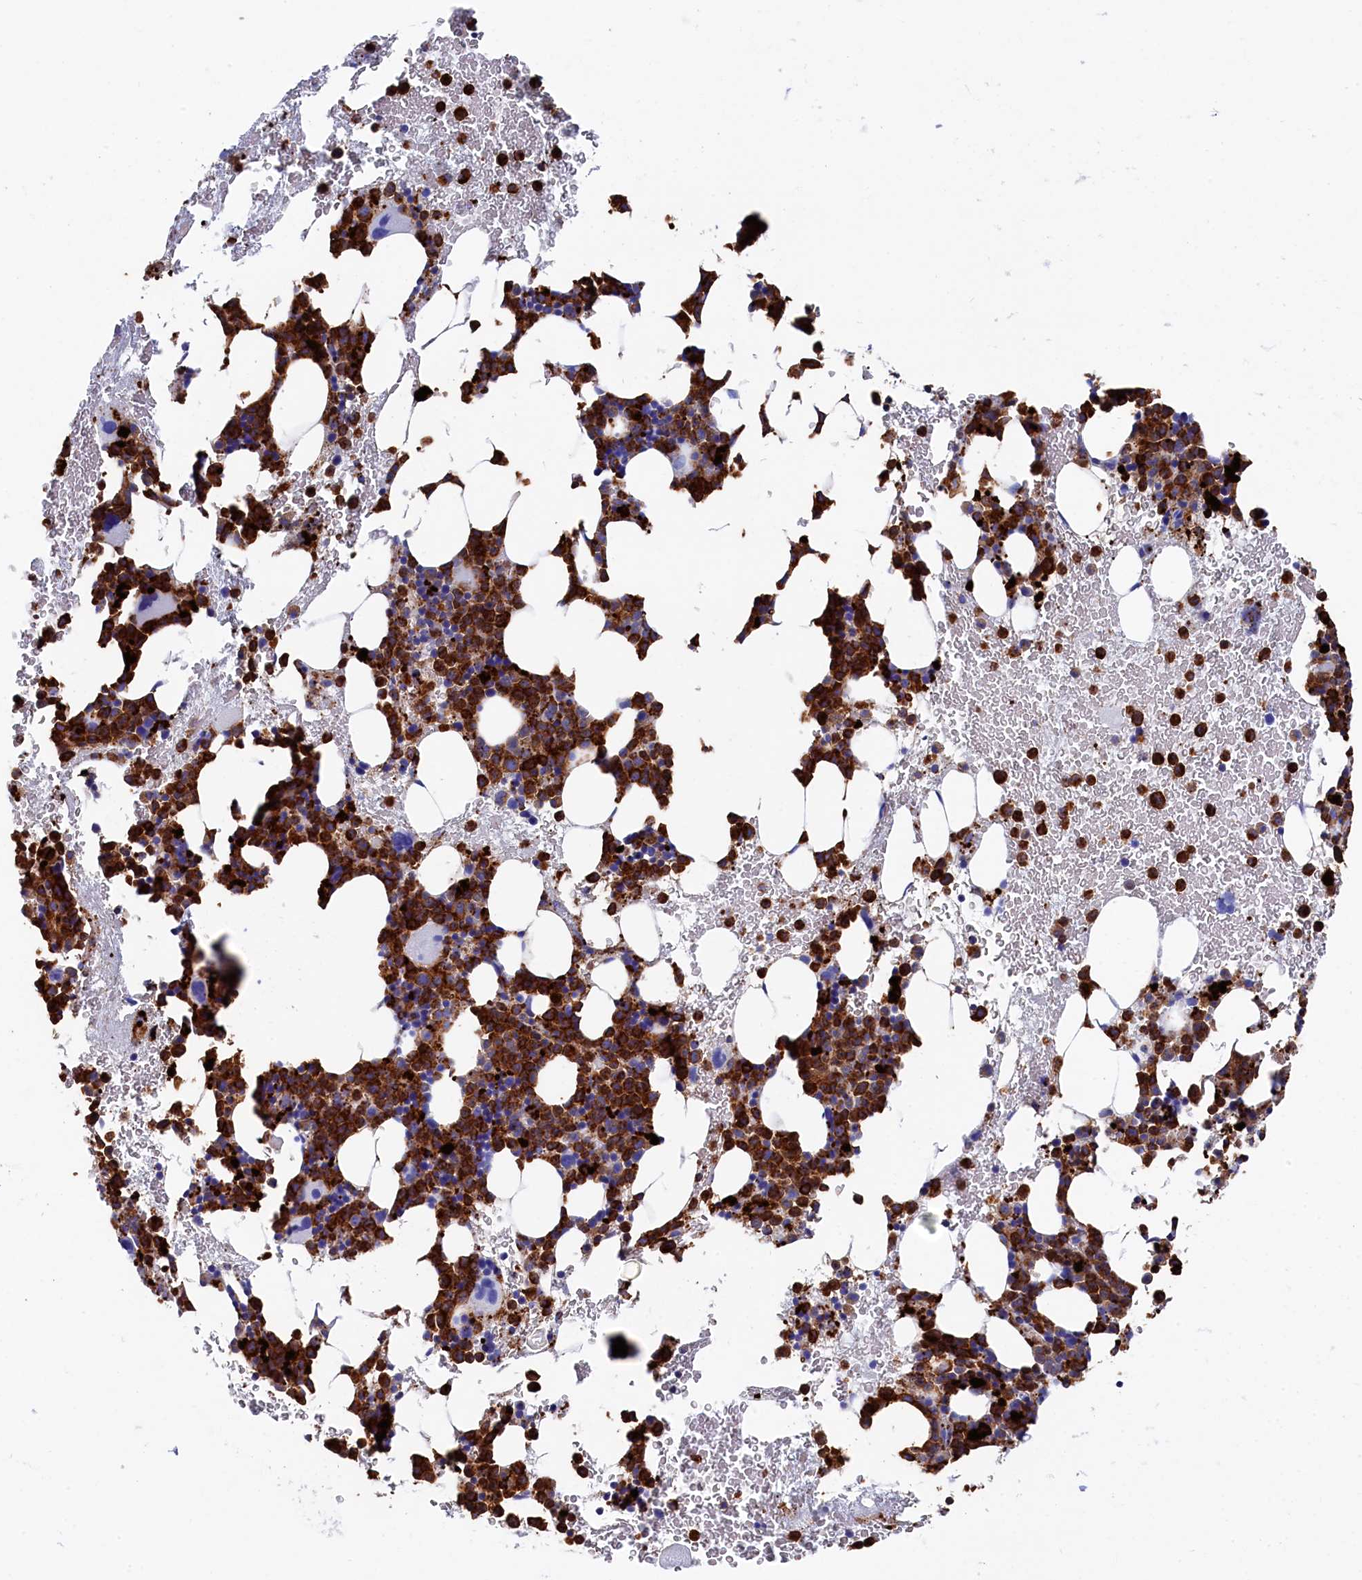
{"staining": {"intensity": "strong", "quantity": ">75%", "location": "cytoplasmic/membranous"}, "tissue": "bone marrow", "cell_type": "Hematopoietic cells", "image_type": "normal", "snomed": [{"axis": "morphology", "description": "Normal tissue, NOS"}, {"axis": "topography", "description": "Bone marrow"}], "caption": "A histopathology image of human bone marrow stained for a protein shows strong cytoplasmic/membranous brown staining in hematopoietic cells.", "gene": "PLAC8", "patient": {"sex": "female", "age": 37}}